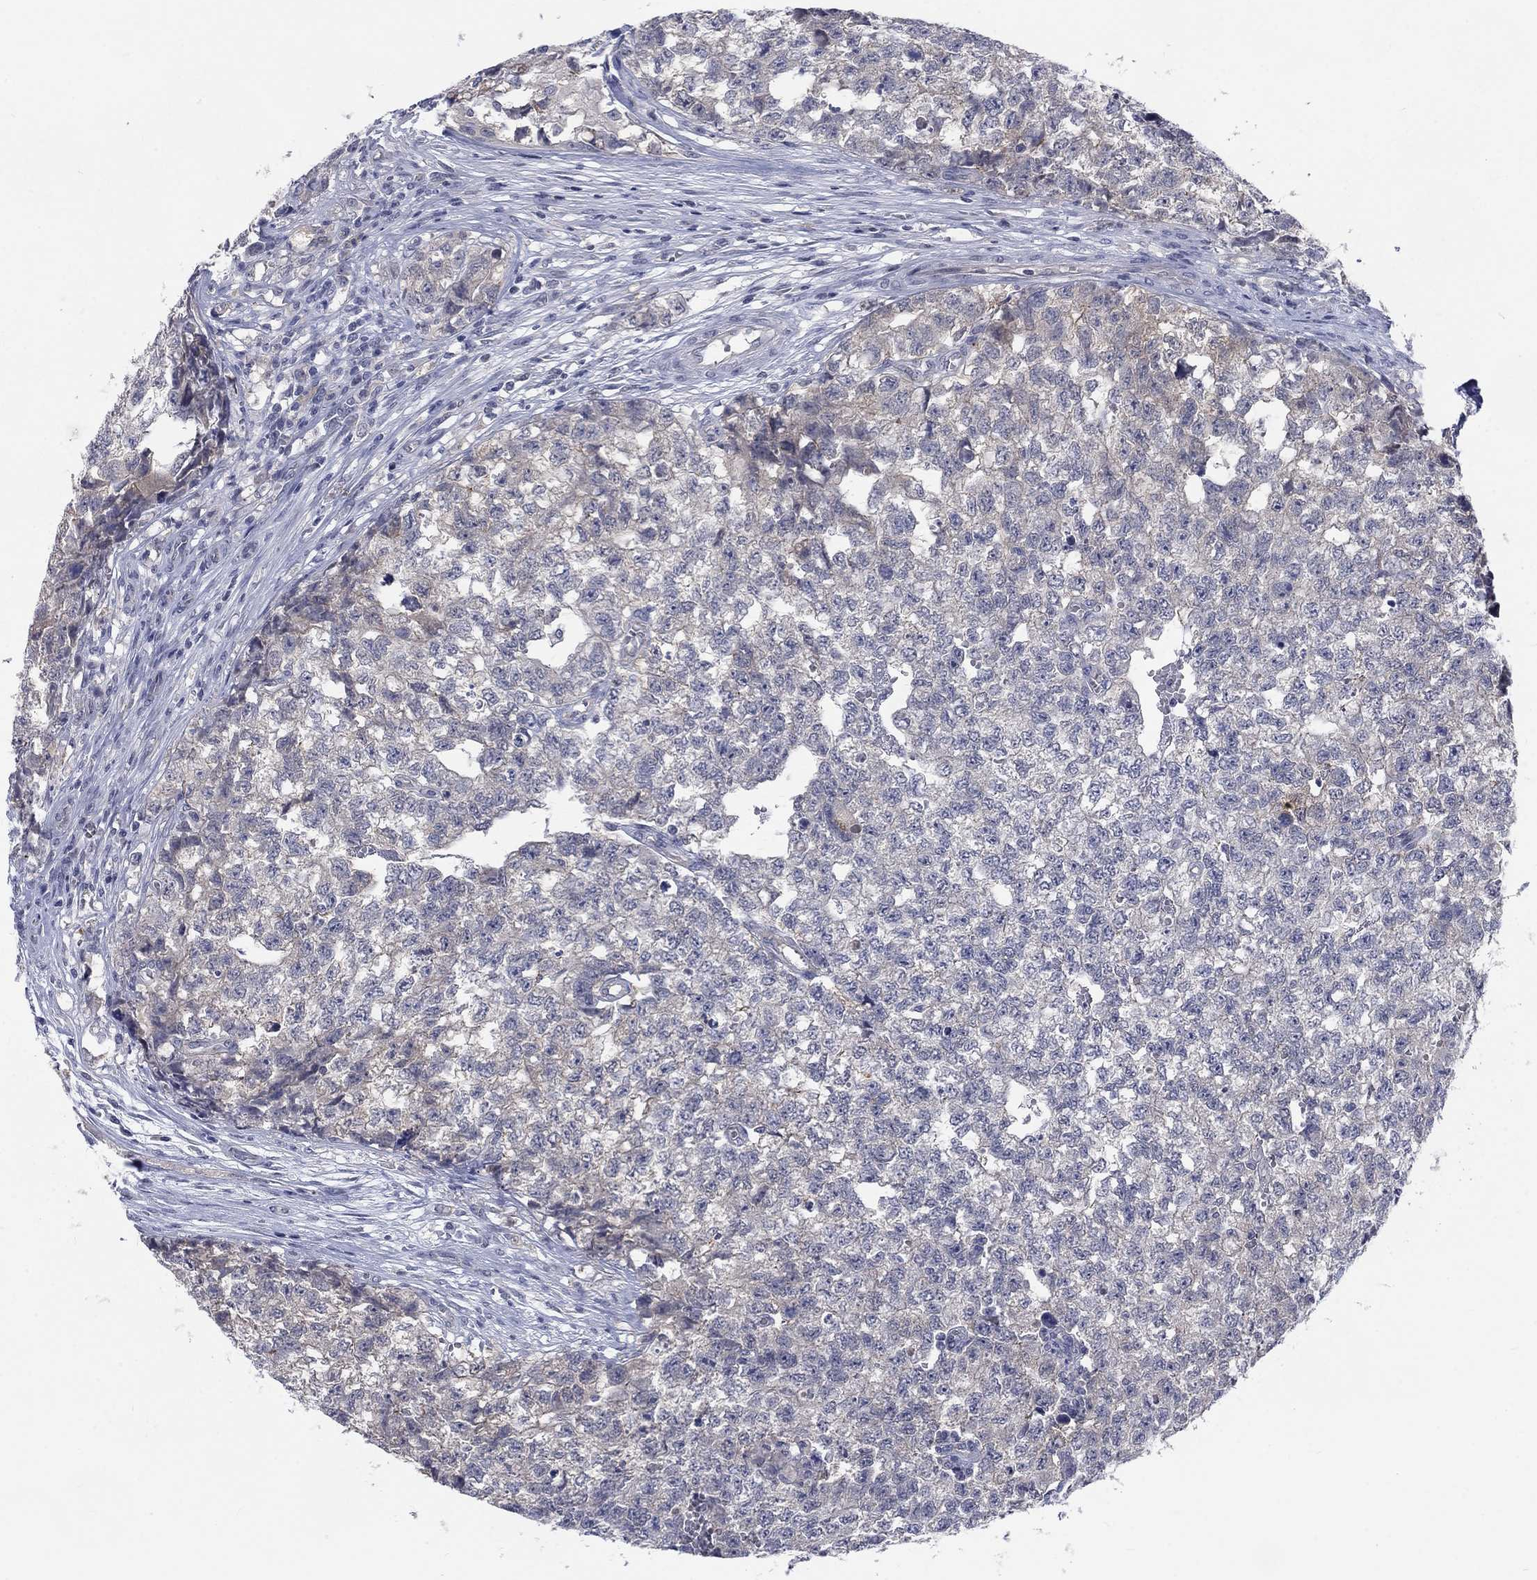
{"staining": {"intensity": "negative", "quantity": "none", "location": "none"}, "tissue": "testis cancer", "cell_type": "Tumor cells", "image_type": "cancer", "snomed": [{"axis": "morphology", "description": "Seminoma, NOS"}, {"axis": "morphology", "description": "Carcinoma, Embryonal, NOS"}, {"axis": "topography", "description": "Testis"}], "caption": "There is no significant expression in tumor cells of testis cancer (seminoma). The staining is performed using DAB brown chromogen with nuclei counter-stained in using hematoxylin.", "gene": "PHKA1", "patient": {"sex": "male", "age": 22}}